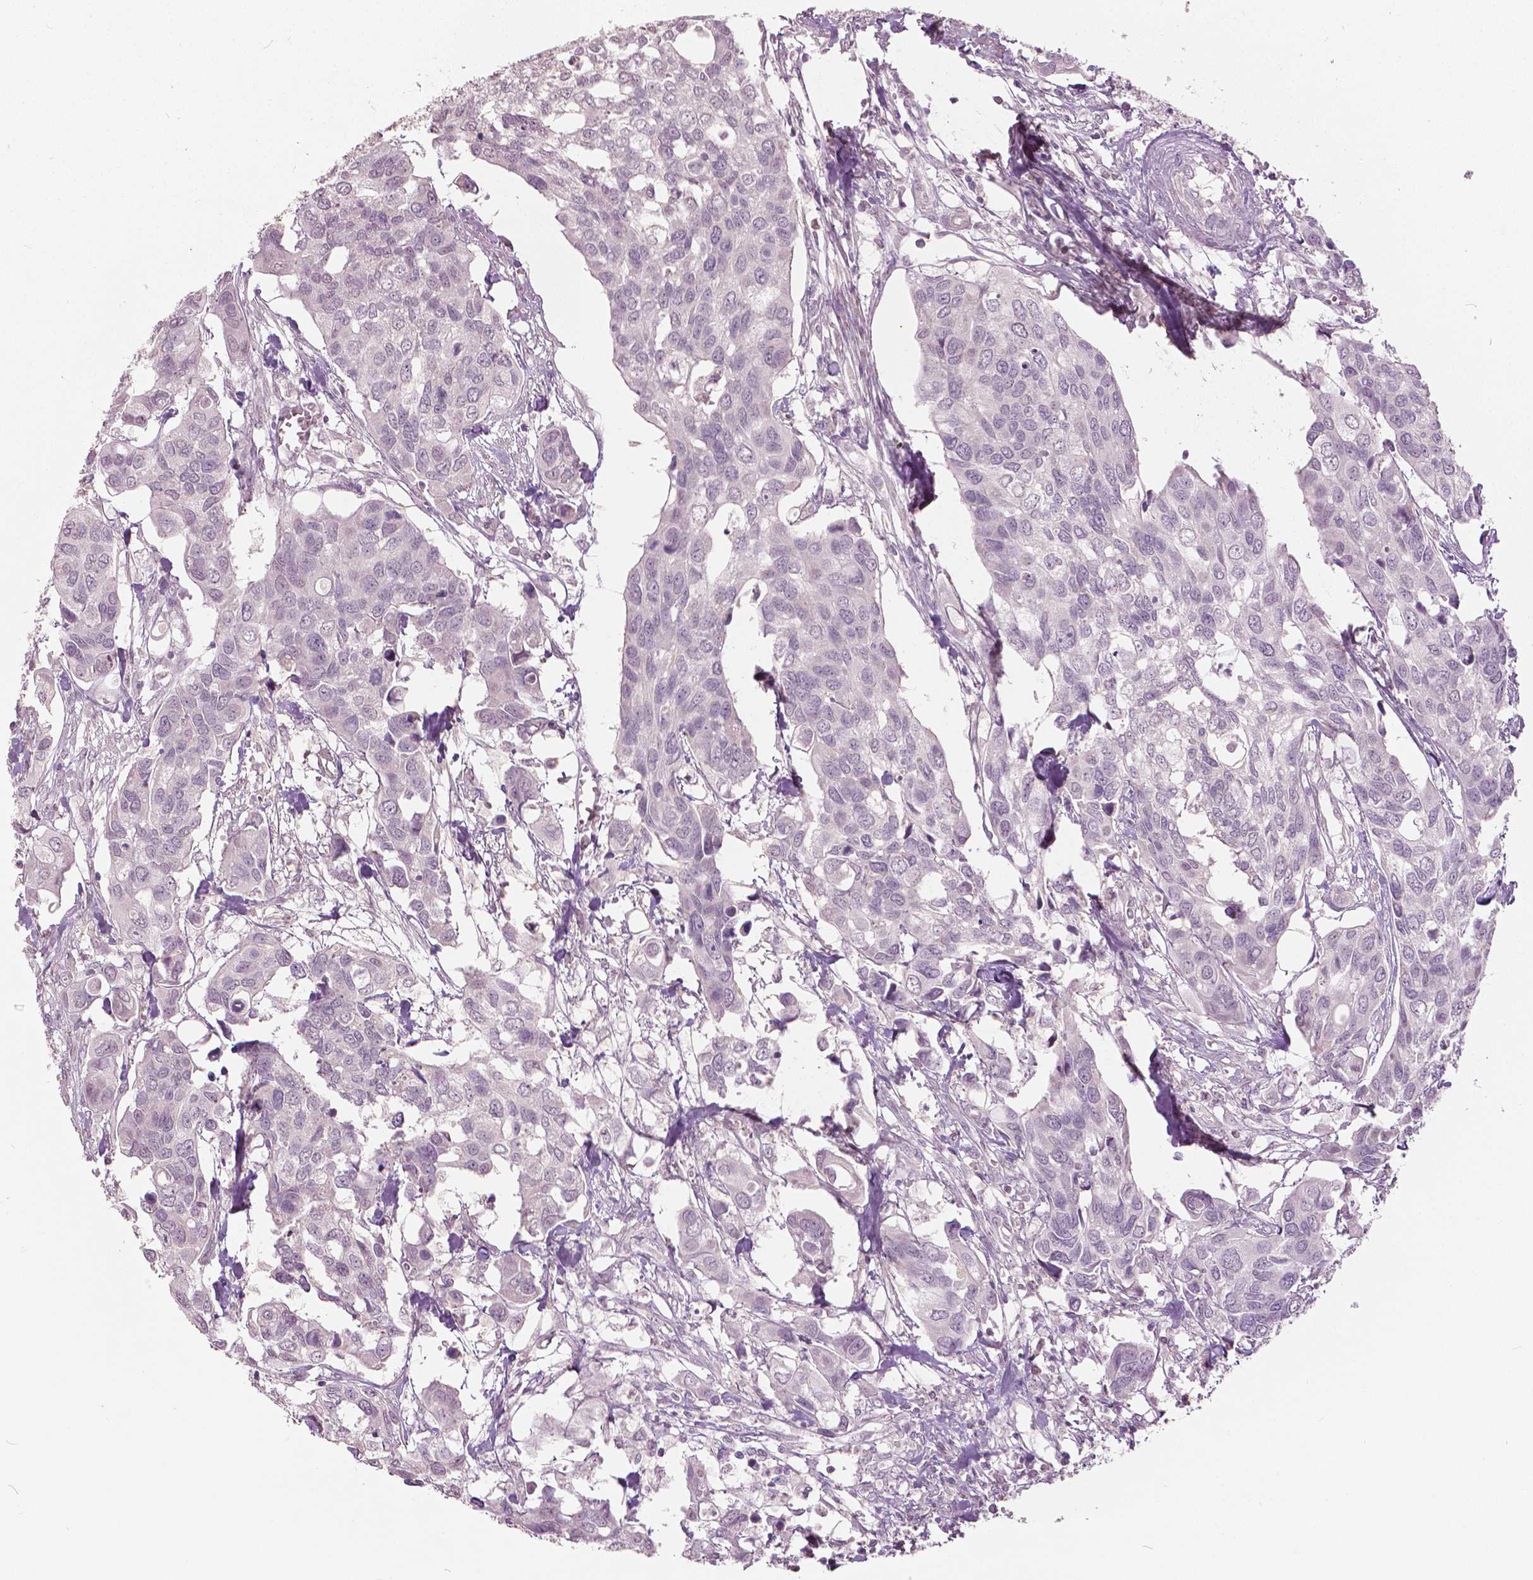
{"staining": {"intensity": "negative", "quantity": "none", "location": "none"}, "tissue": "urothelial cancer", "cell_type": "Tumor cells", "image_type": "cancer", "snomed": [{"axis": "morphology", "description": "Urothelial carcinoma, High grade"}, {"axis": "topography", "description": "Urinary bladder"}], "caption": "This is an immunohistochemistry (IHC) histopathology image of urothelial cancer. There is no expression in tumor cells.", "gene": "NANOG", "patient": {"sex": "male", "age": 60}}